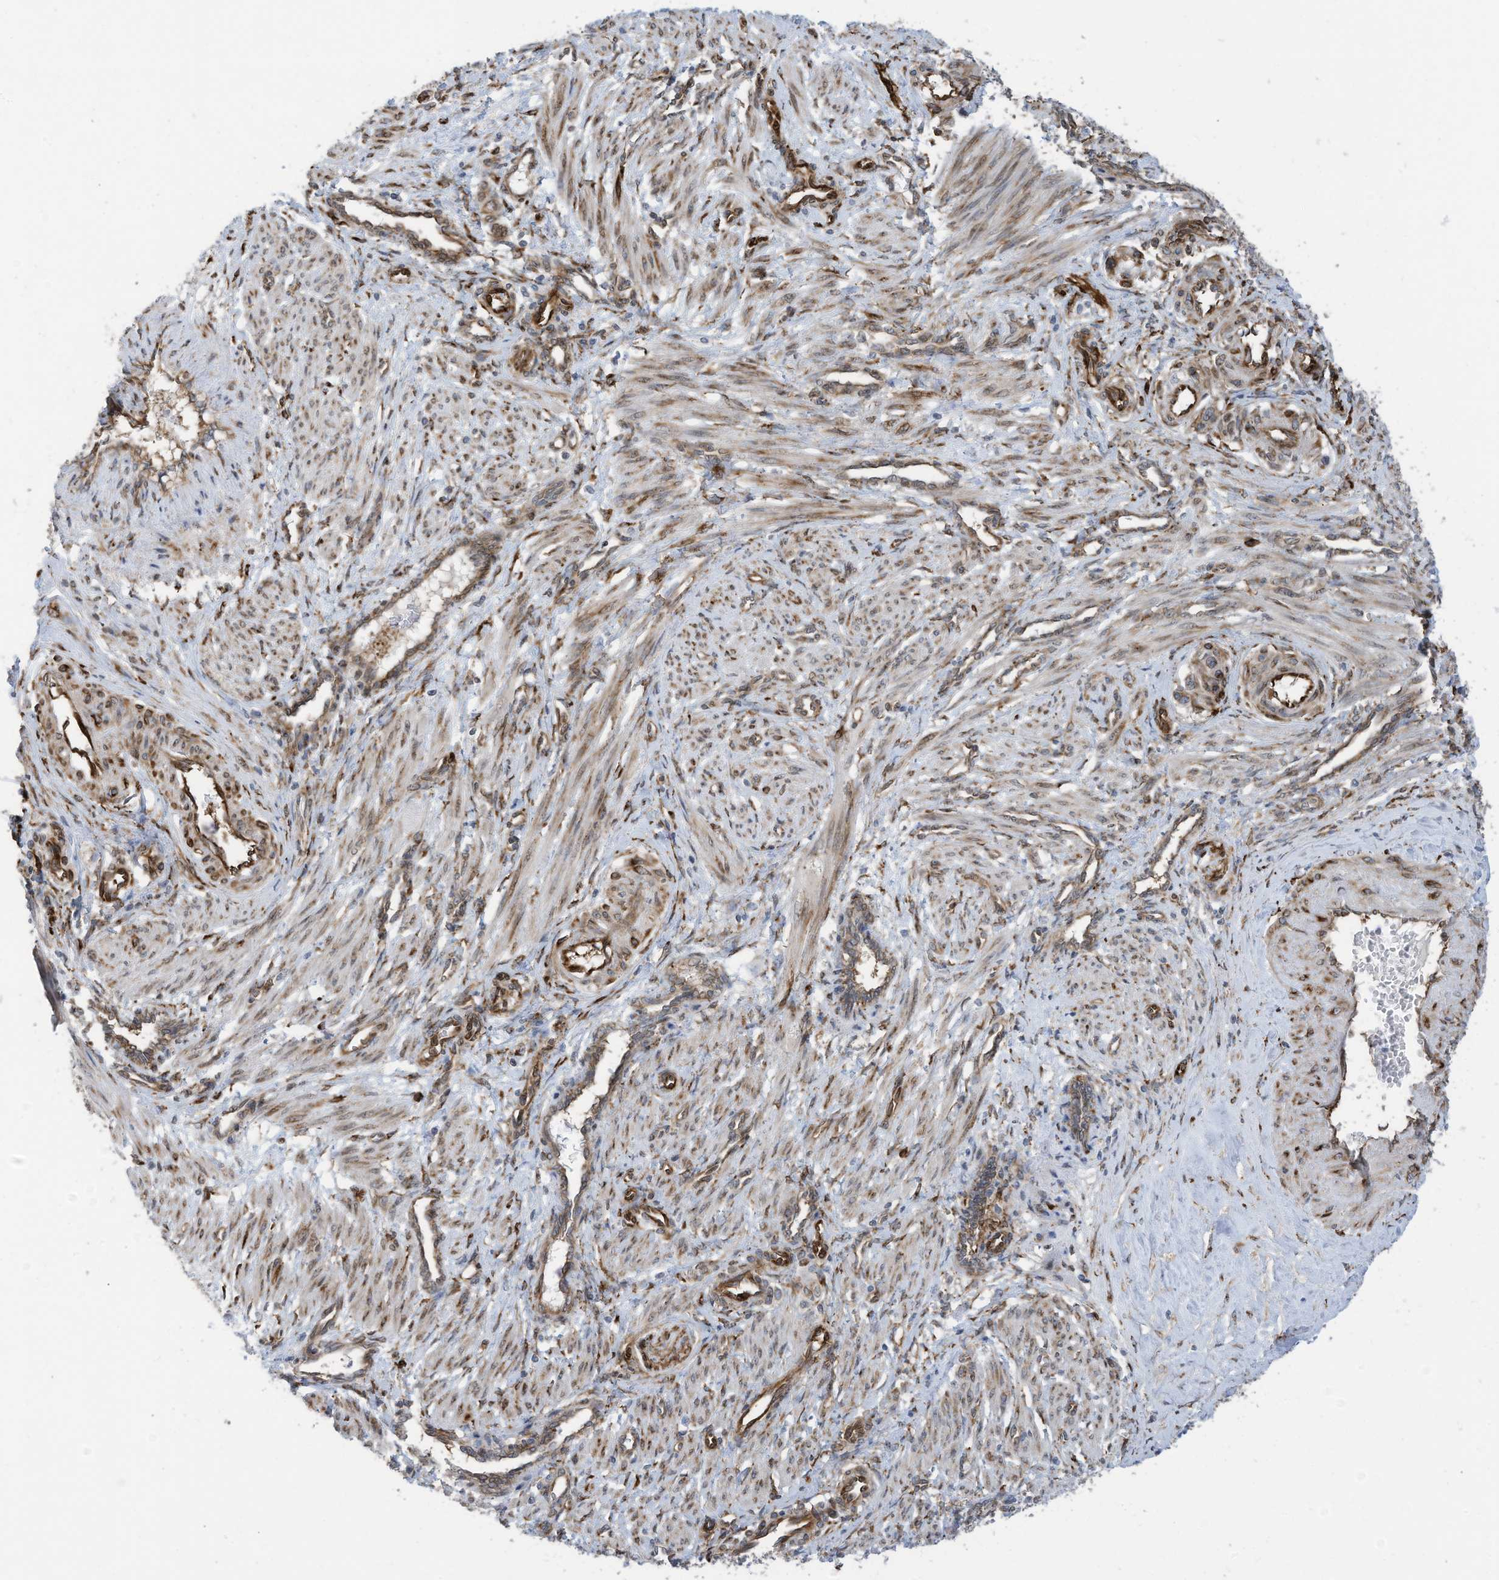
{"staining": {"intensity": "moderate", "quantity": ">75%", "location": "cytoplasmic/membranous"}, "tissue": "smooth muscle", "cell_type": "Smooth muscle cells", "image_type": "normal", "snomed": [{"axis": "morphology", "description": "Normal tissue, NOS"}, {"axis": "topography", "description": "Endometrium"}], "caption": "Smooth muscle cells reveal moderate cytoplasmic/membranous staining in approximately >75% of cells in normal smooth muscle. The protein is shown in brown color, while the nuclei are stained blue.", "gene": "ZBTB45", "patient": {"sex": "female", "age": 33}}